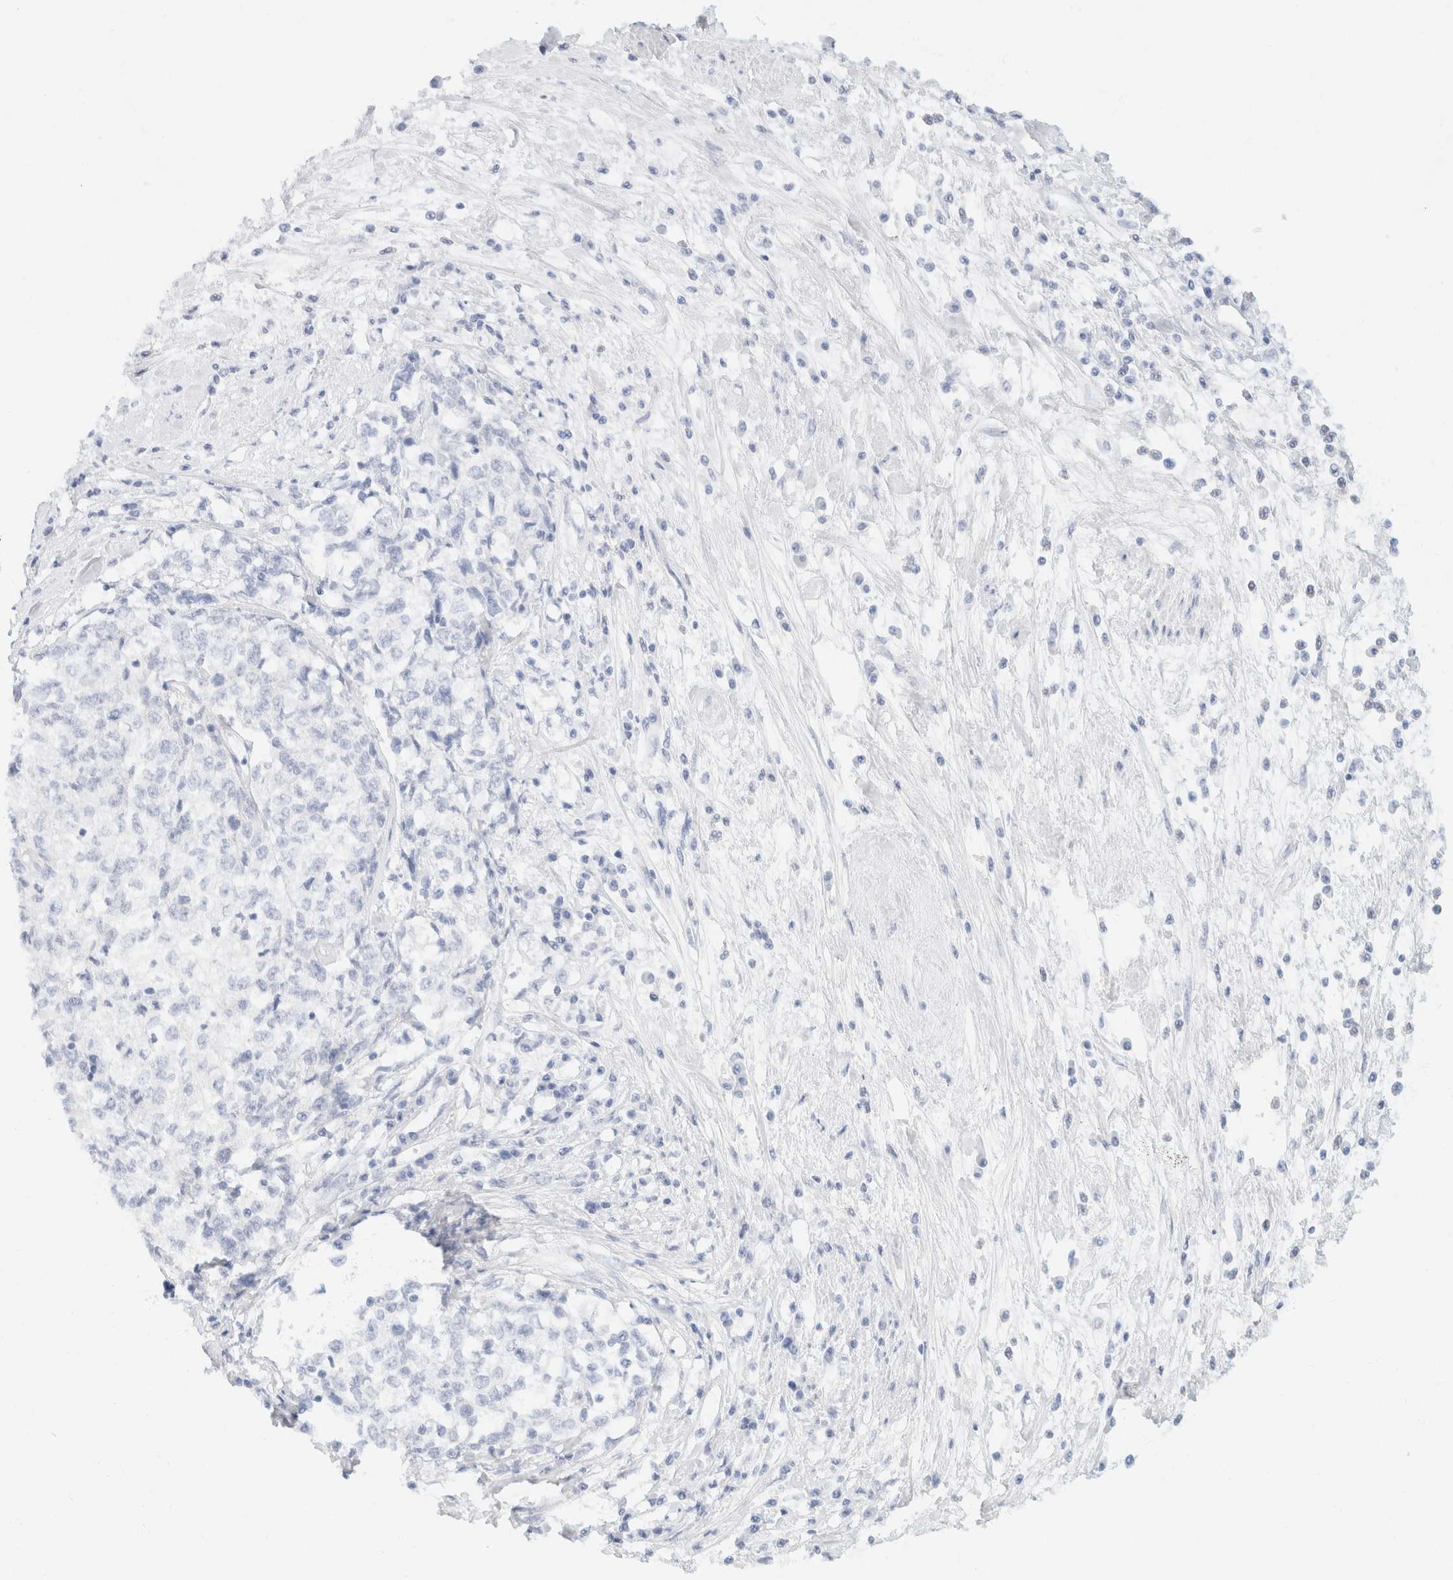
{"staining": {"intensity": "negative", "quantity": "none", "location": "none"}, "tissue": "cervical cancer", "cell_type": "Tumor cells", "image_type": "cancer", "snomed": [{"axis": "morphology", "description": "Squamous cell carcinoma, NOS"}, {"axis": "topography", "description": "Cervix"}], "caption": "Squamous cell carcinoma (cervical) stained for a protein using immunohistochemistry (IHC) demonstrates no staining tumor cells.", "gene": "KRT20", "patient": {"sex": "female", "age": 57}}